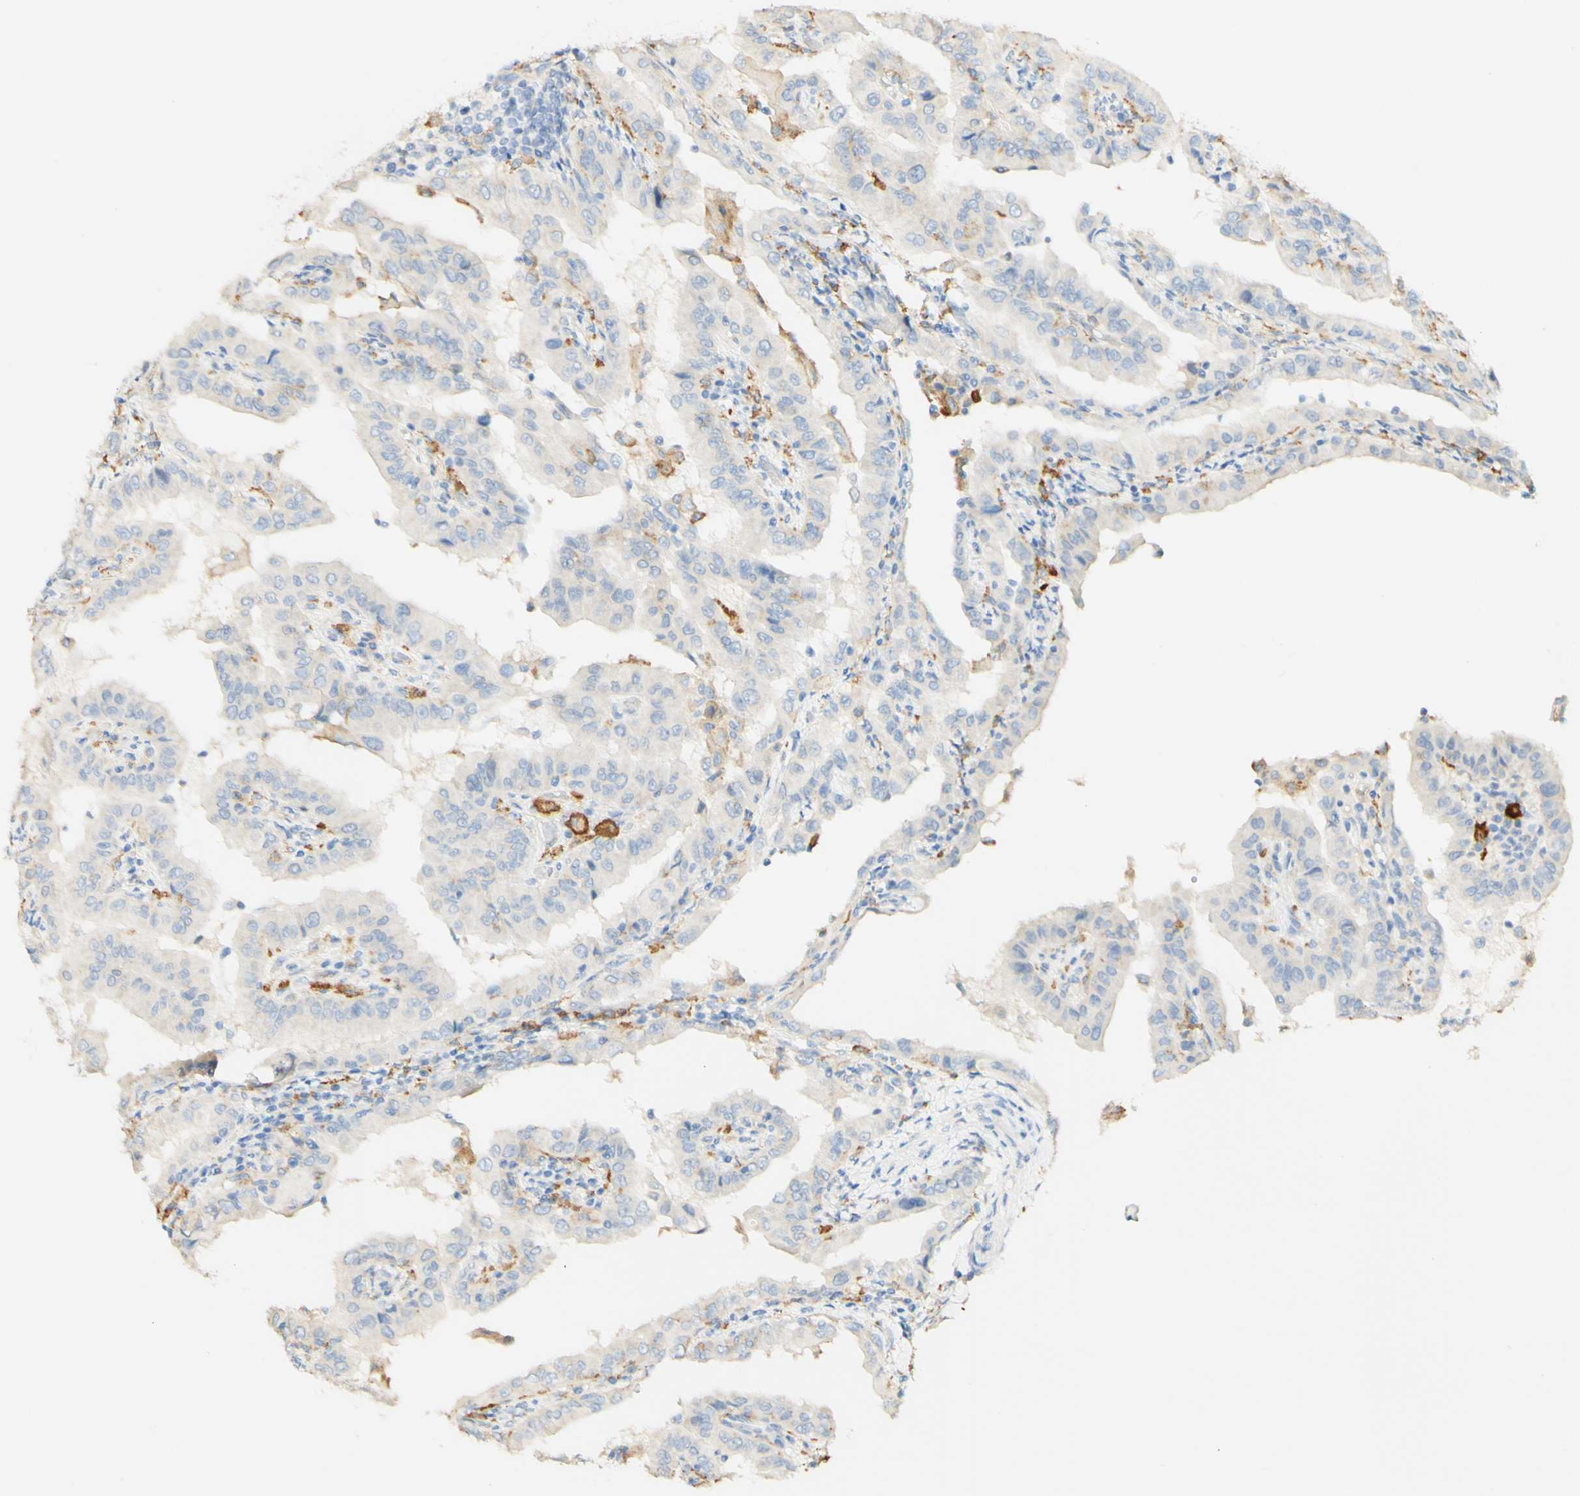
{"staining": {"intensity": "weak", "quantity": "<25%", "location": "cytoplasmic/membranous"}, "tissue": "thyroid cancer", "cell_type": "Tumor cells", "image_type": "cancer", "snomed": [{"axis": "morphology", "description": "Papillary adenocarcinoma, NOS"}, {"axis": "topography", "description": "Thyroid gland"}], "caption": "Immunohistochemistry (IHC) image of neoplastic tissue: human papillary adenocarcinoma (thyroid) stained with DAB displays no significant protein expression in tumor cells.", "gene": "FCGRT", "patient": {"sex": "male", "age": 33}}